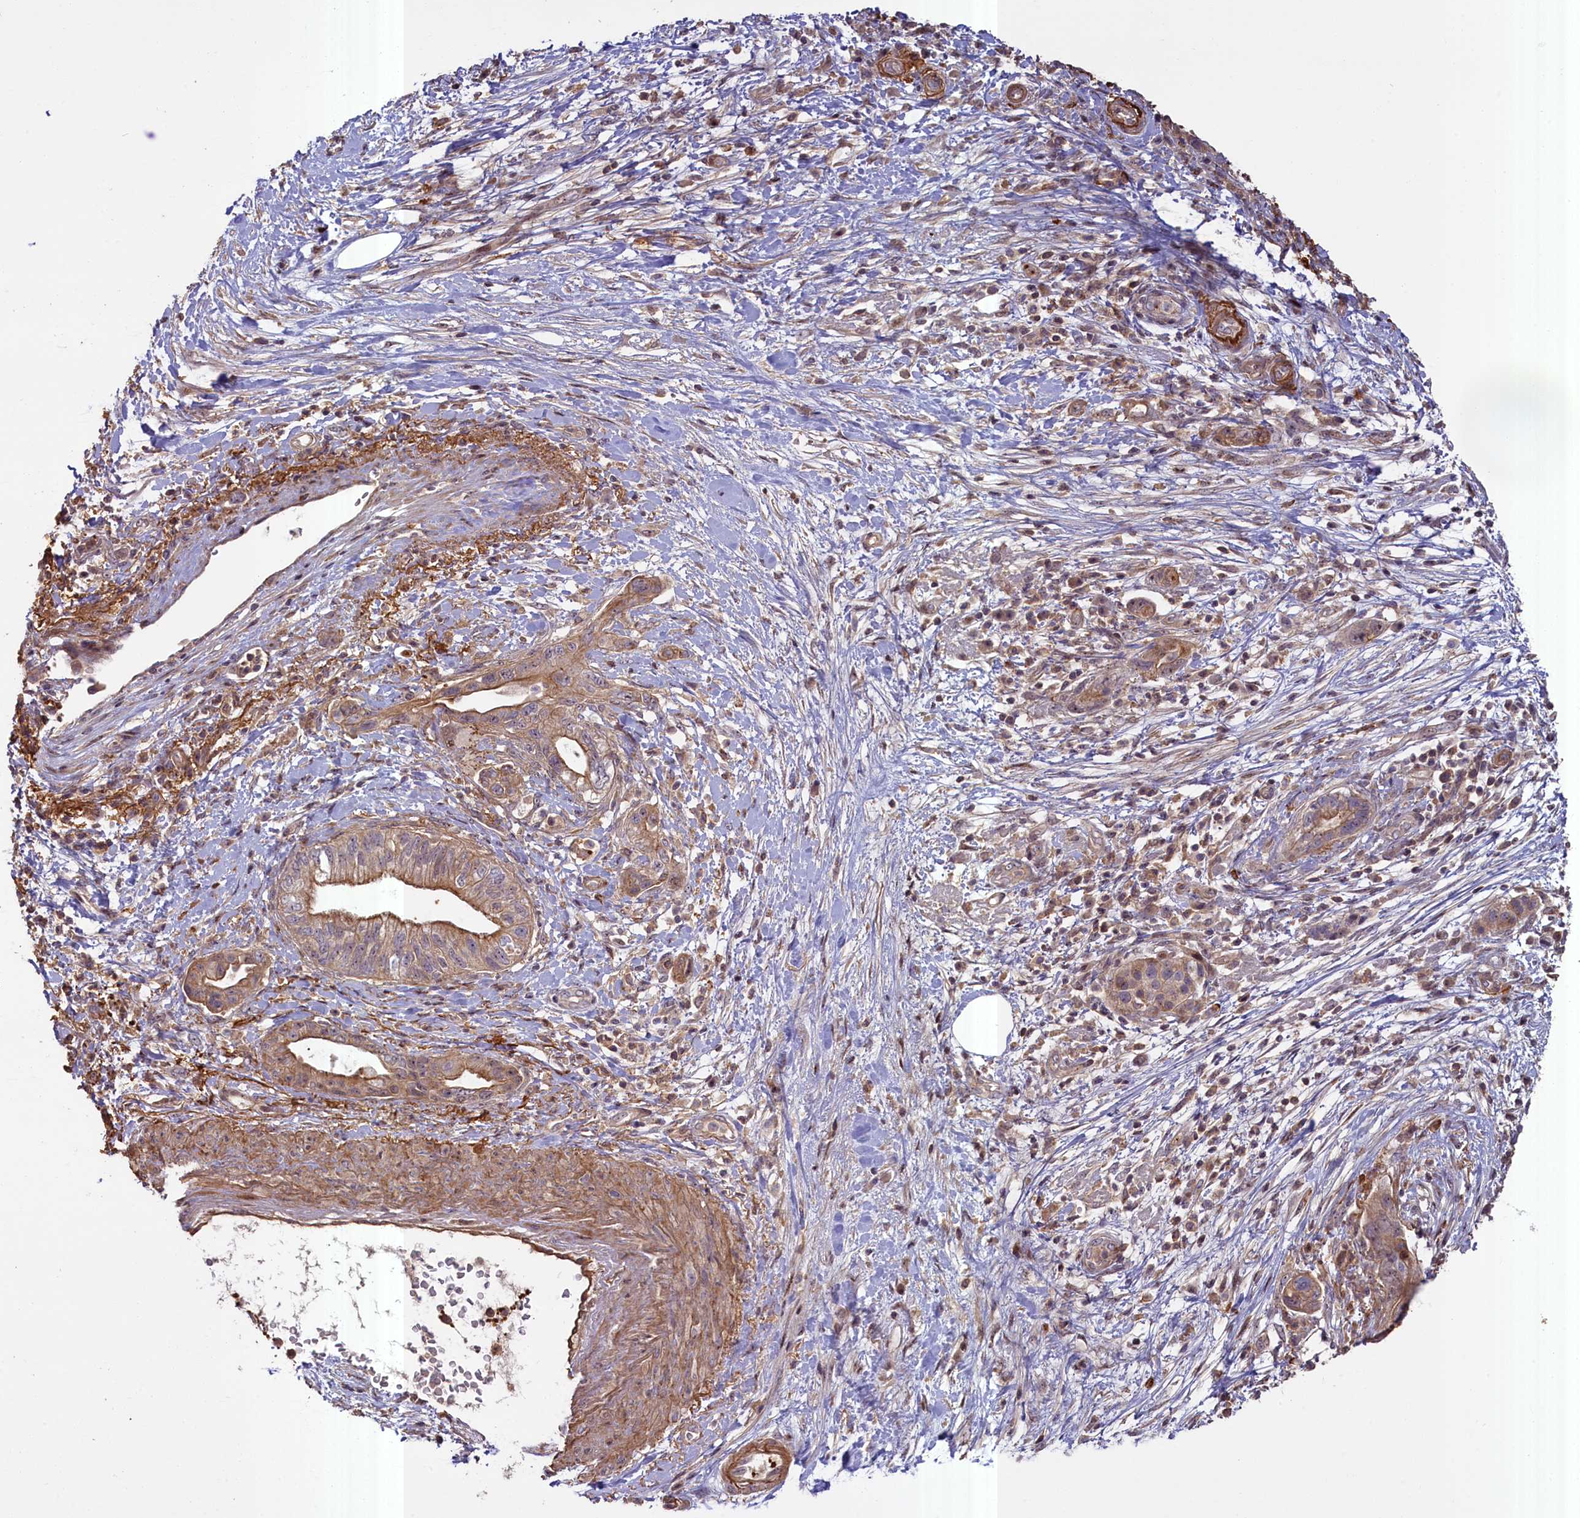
{"staining": {"intensity": "moderate", "quantity": ">75%", "location": "cytoplasmic/membranous"}, "tissue": "pancreatic cancer", "cell_type": "Tumor cells", "image_type": "cancer", "snomed": [{"axis": "morphology", "description": "Adenocarcinoma, NOS"}, {"axis": "topography", "description": "Pancreas"}], "caption": "Tumor cells show moderate cytoplasmic/membranous expression in about >75% of cells in pancreatic cancer. Using DAB (brown) and hematoxylin (blue) stains, captured at high magnification using brightfield microscopy.", "gene": "FUZ", "patient": {"sex": "female", "age": 73}}